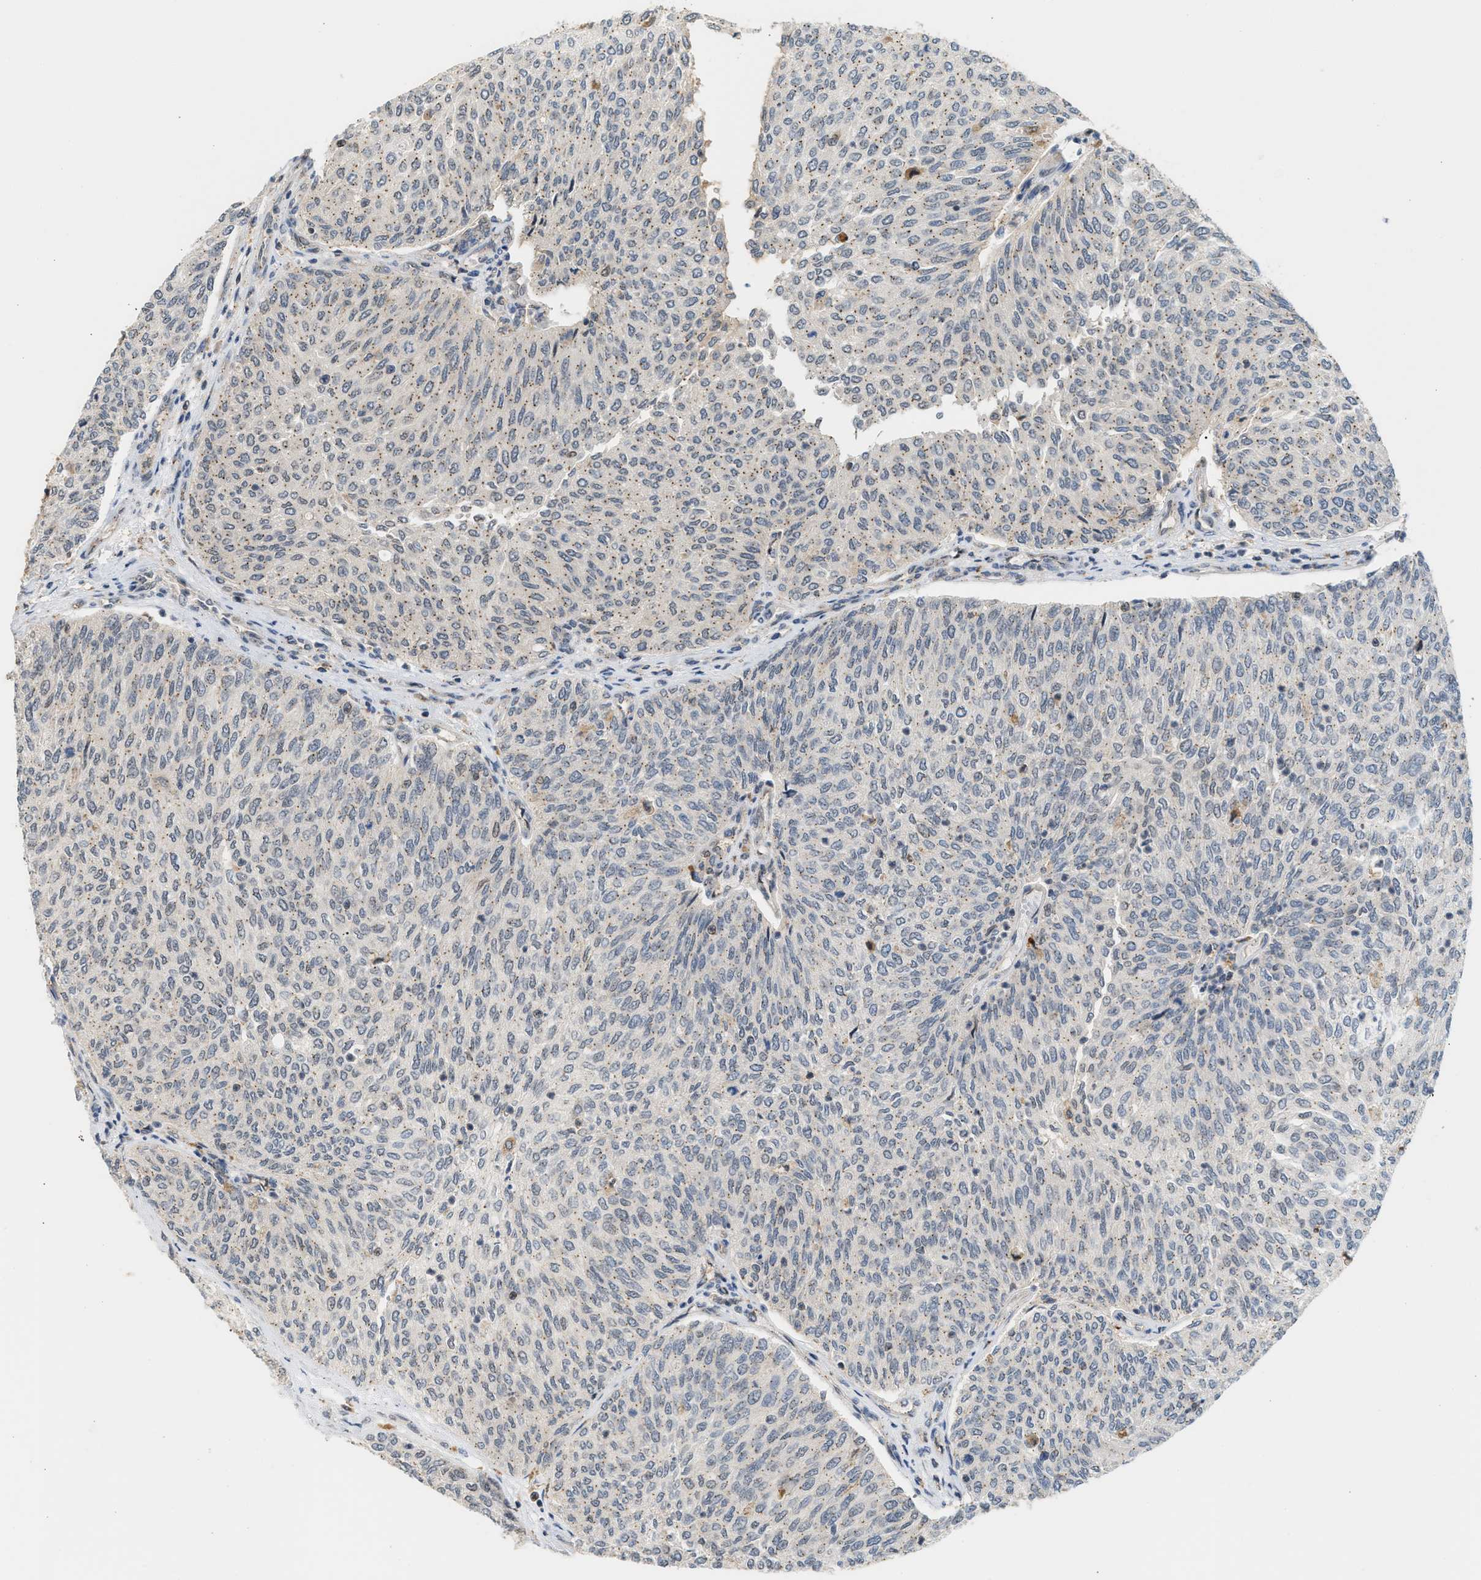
{"staining": {"intensity": "negative", "quantity": "none", "location": "none"}, "tissue": "urothelial cancer", "cell_type": "Tumor cells", "image_type": "cancer", "snomed": [{"axis": "morphology", "description": "Urothelial carcinoma, Low grade"}, {"axis": "topography", "description": "Urinary bladder"}], "caption": "Tumor cells show no significant positivity in urothelial cancer. (Brightfield microscopy of DAB (3,3'-diaminobenzidine) immunohistochemistry at high magnification).", "gene": "MAP2K5", "patient": {"sex": "female", "age": 79}}